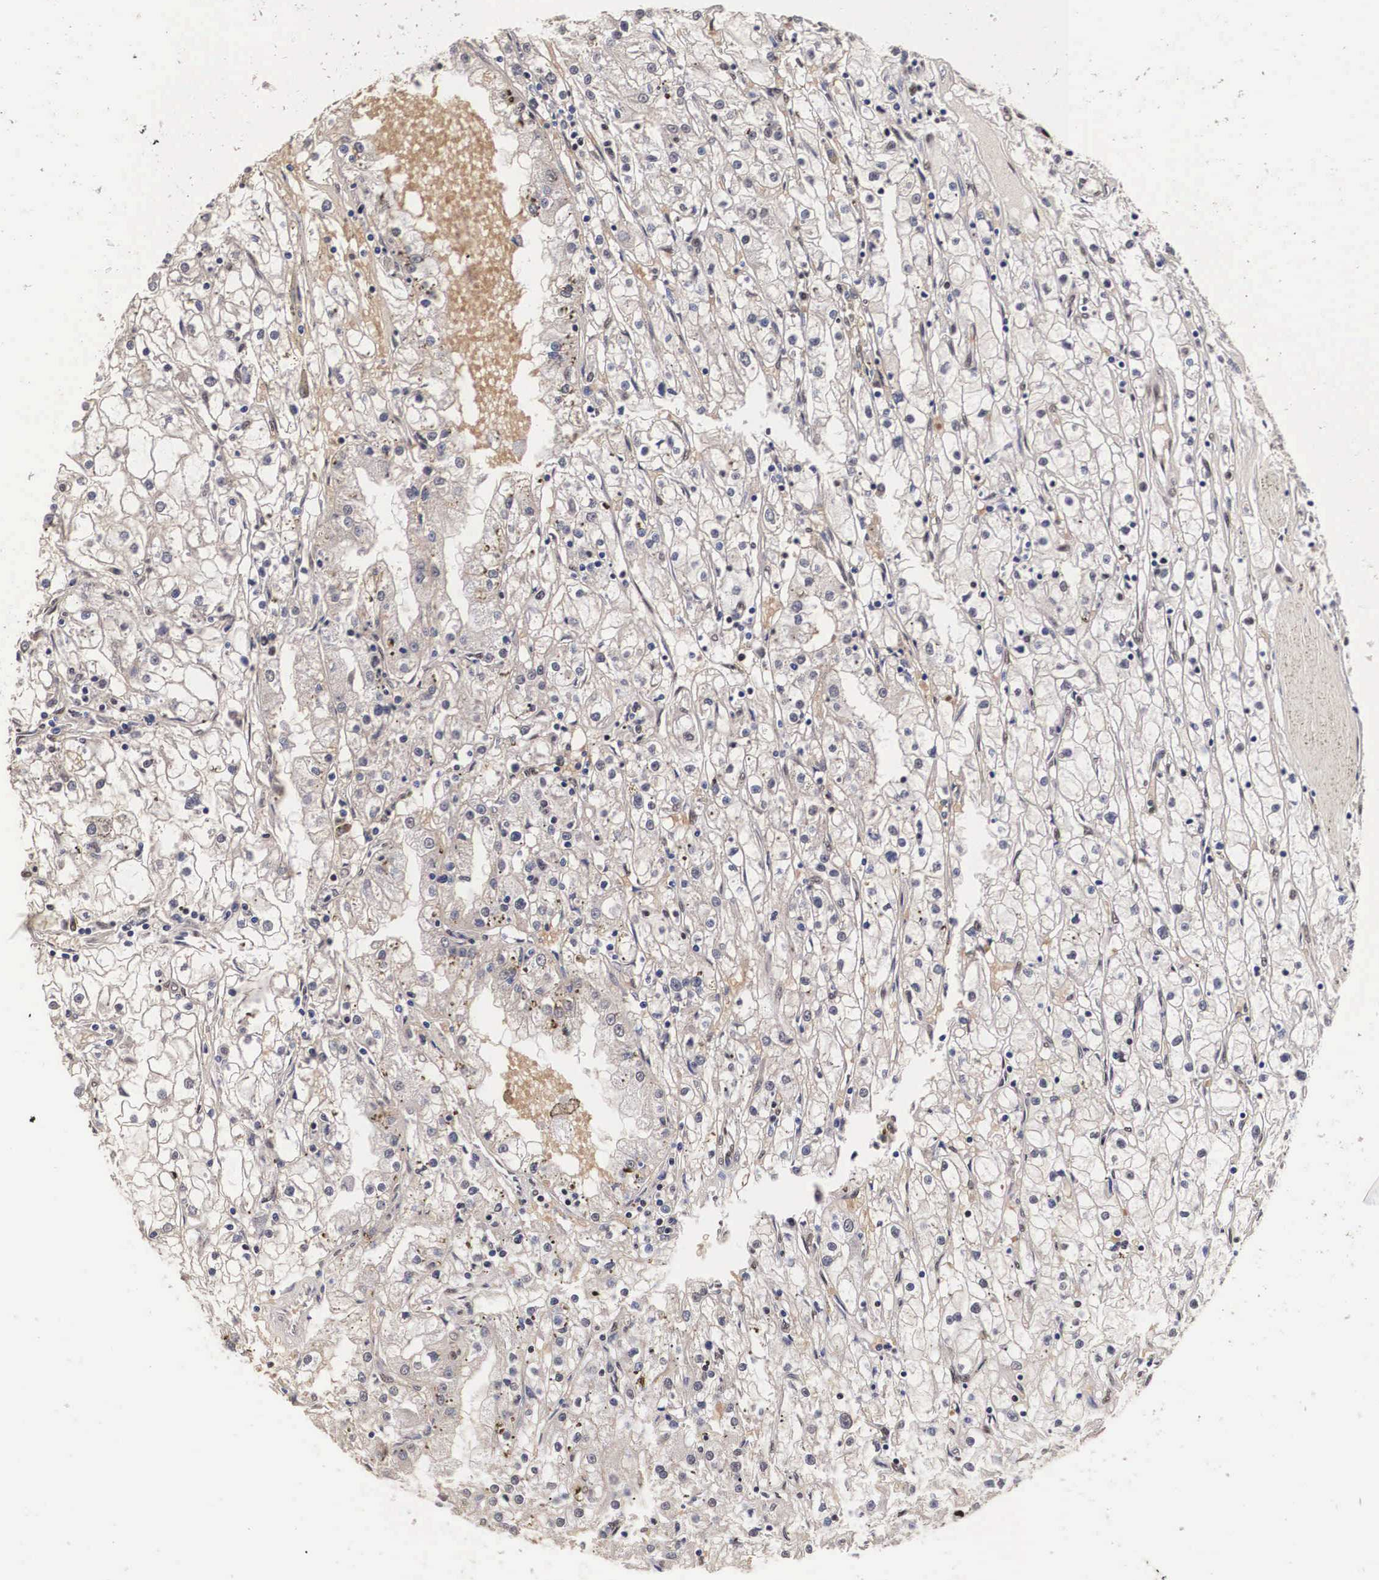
{"staining": {"intensity": "weak", "quantity": "<25%", "location": "nuclear"}, "tissue": "renal cancer", "cell_type": "Tumor cells", "image_type": "cancer", "snomed": [{"axis": "morphology", "description": "Adenocarcinoma, NOS"}, {"axis": "topography", "description": "Kidney"}], "caption": "The image displays no significant expression in tumor cells of renal adenocarcinoma.", "gene": "PABPN1", "patient": {"sex": "male", "age": 56}}